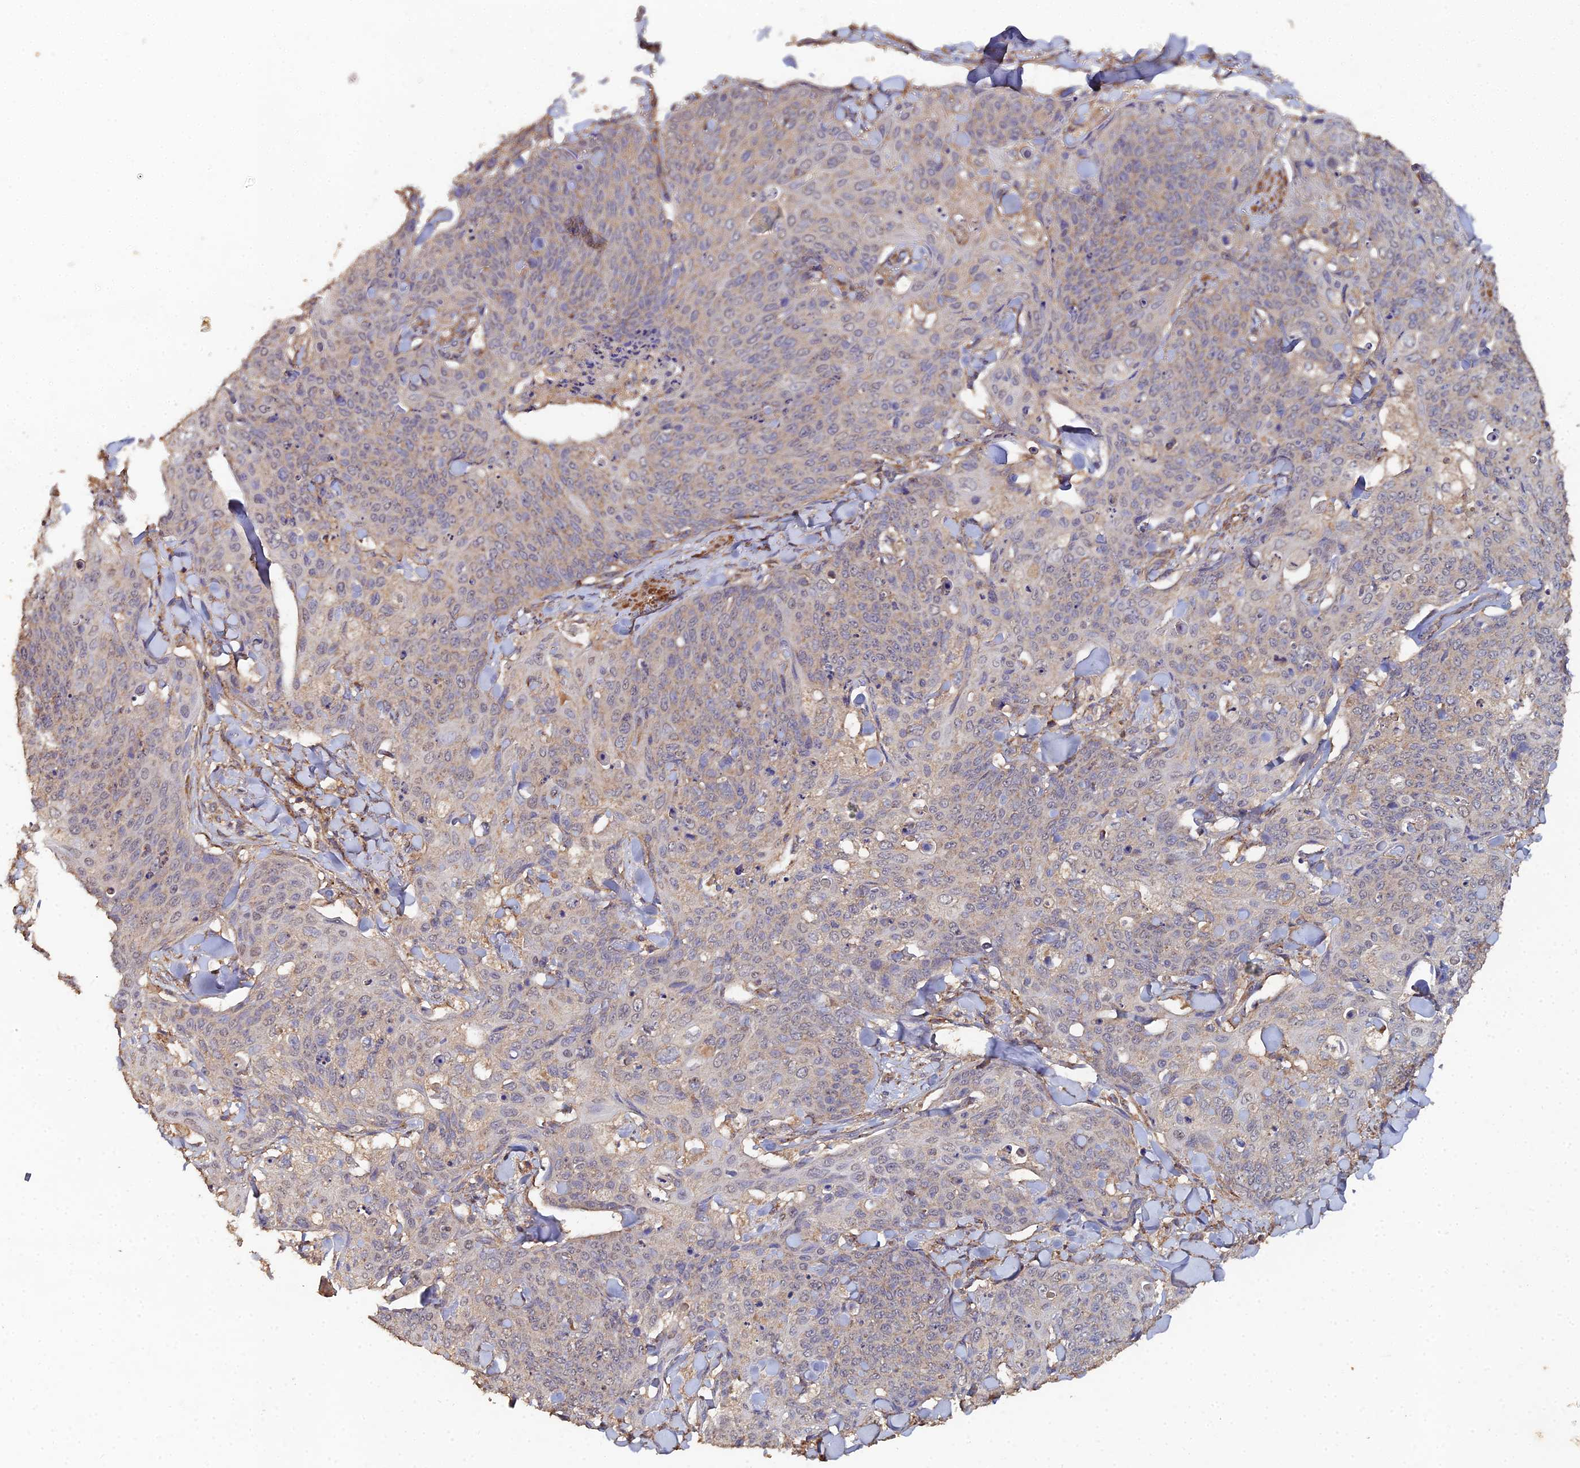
{"staining": {"intensity": "weak", "quantity": "25%-75%", "location": "cytoplasmic/membranous"}, "tissue": "skin cancer", "cell_type": "Tumor cells", "image_type": "cancer", "snomed": [{"axis": "morphology", "description": "Squamous cell carcinoma, NOS"}, {"axis": "topography", "description": "Skin"}, {"axis": "topography", "description": "Vulva"}], "caption": "Human skin squamous cell carcinoma stained for a protein (brown) reveals weak cytoplasmic/membranous positive staining in approximately 25%-75% of tumor cells.", "gene": "SPANXN4", "patient": {"sex": "female", "age": 85}}